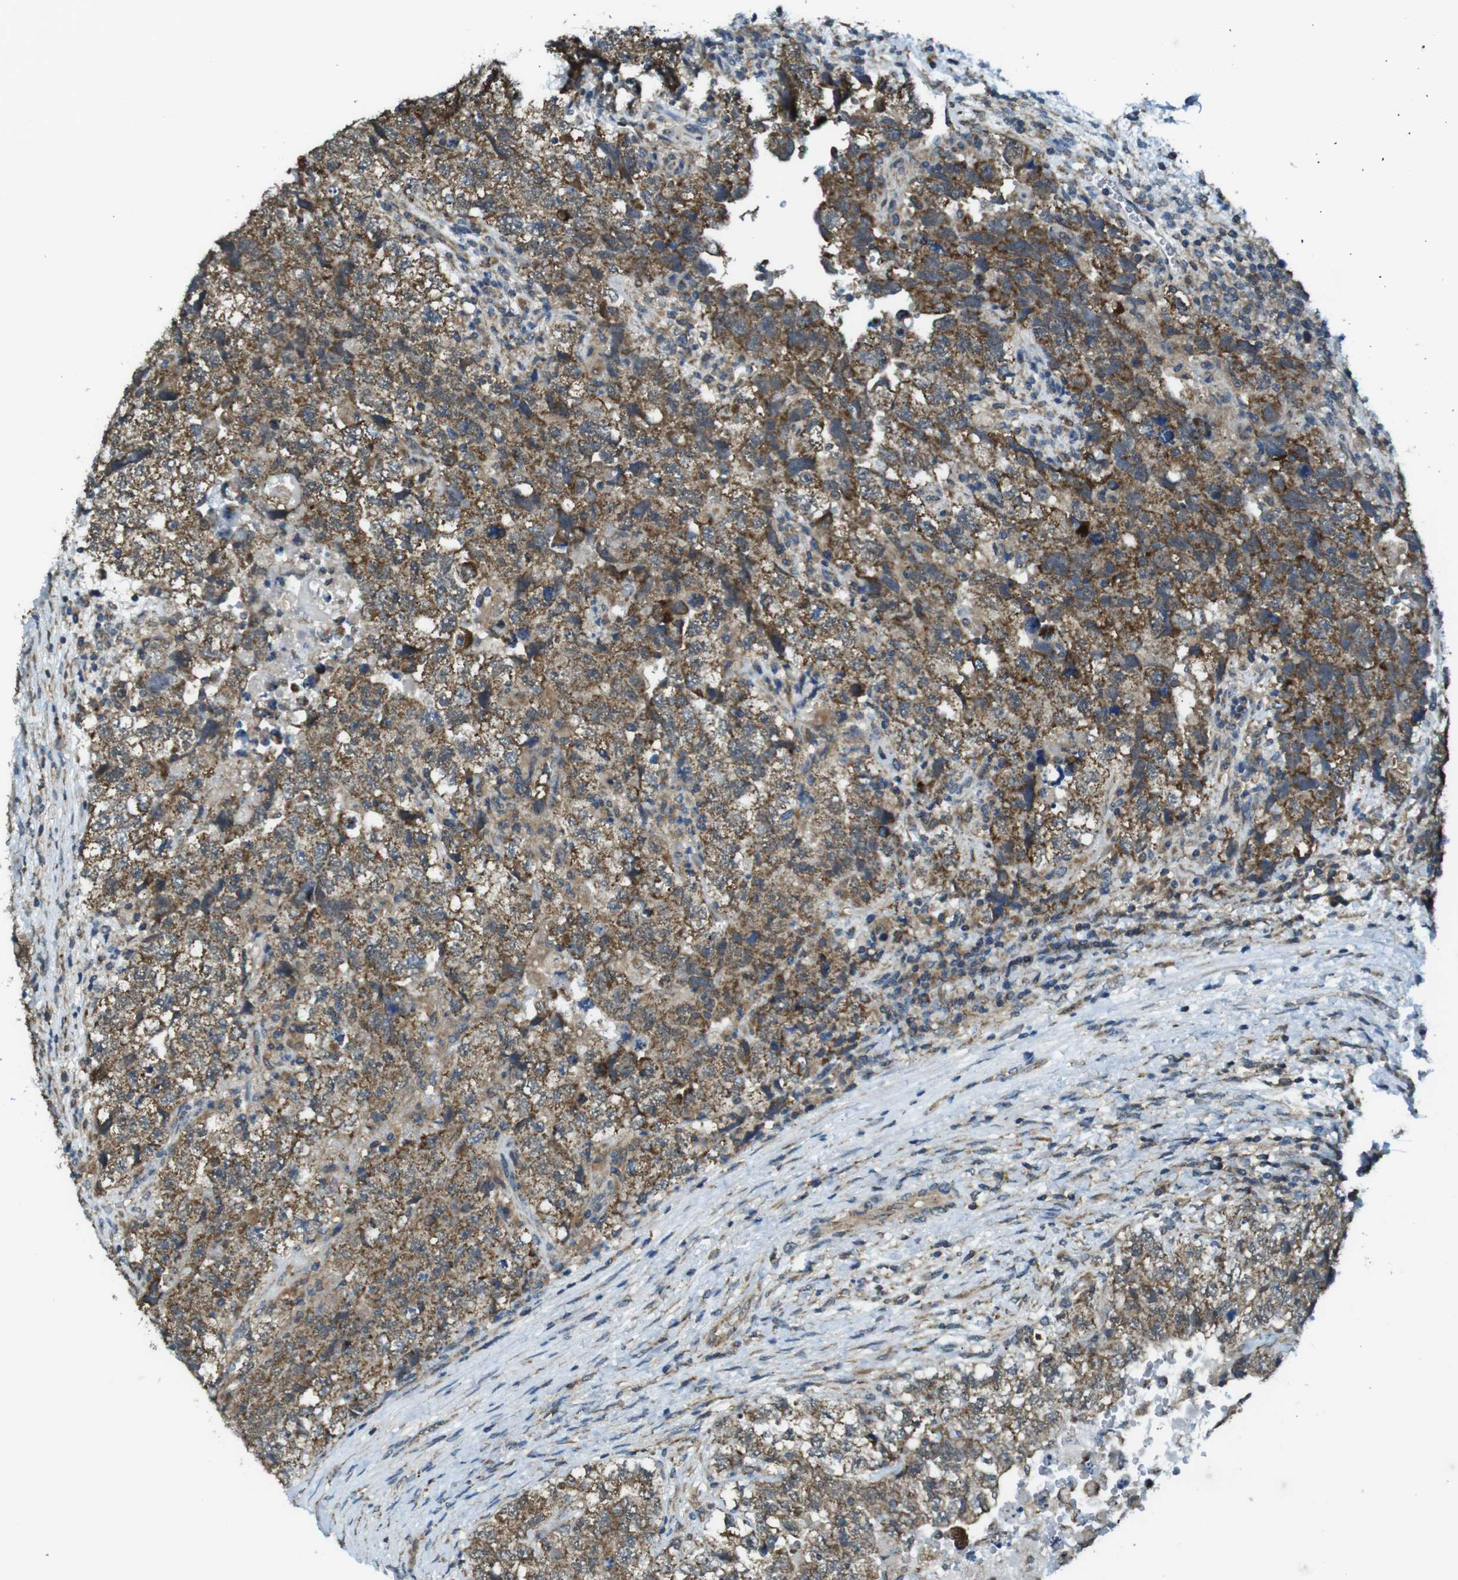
{"staining": {"intensity": "moderate", "quantity": ">75%", "location": "cytoplasmic/membranous"}, "tissue": "testis cancer", "cell_type": "Tumor cells", "image_type": "cancer", "snomed": [{"axis": "morphology", "description": "Carcinoma, Embryonal, NOS"}, {"axis": "topography", "description": "Testis"}], "caption": "Moderate cytoplasmic/membranous protein expression is appreciated in approximately >75% of tumor cells in testis cancer (embryonal carcinoma).", "gene": "BRI3BP", "patient": {"sex": "male", "age": 36}}